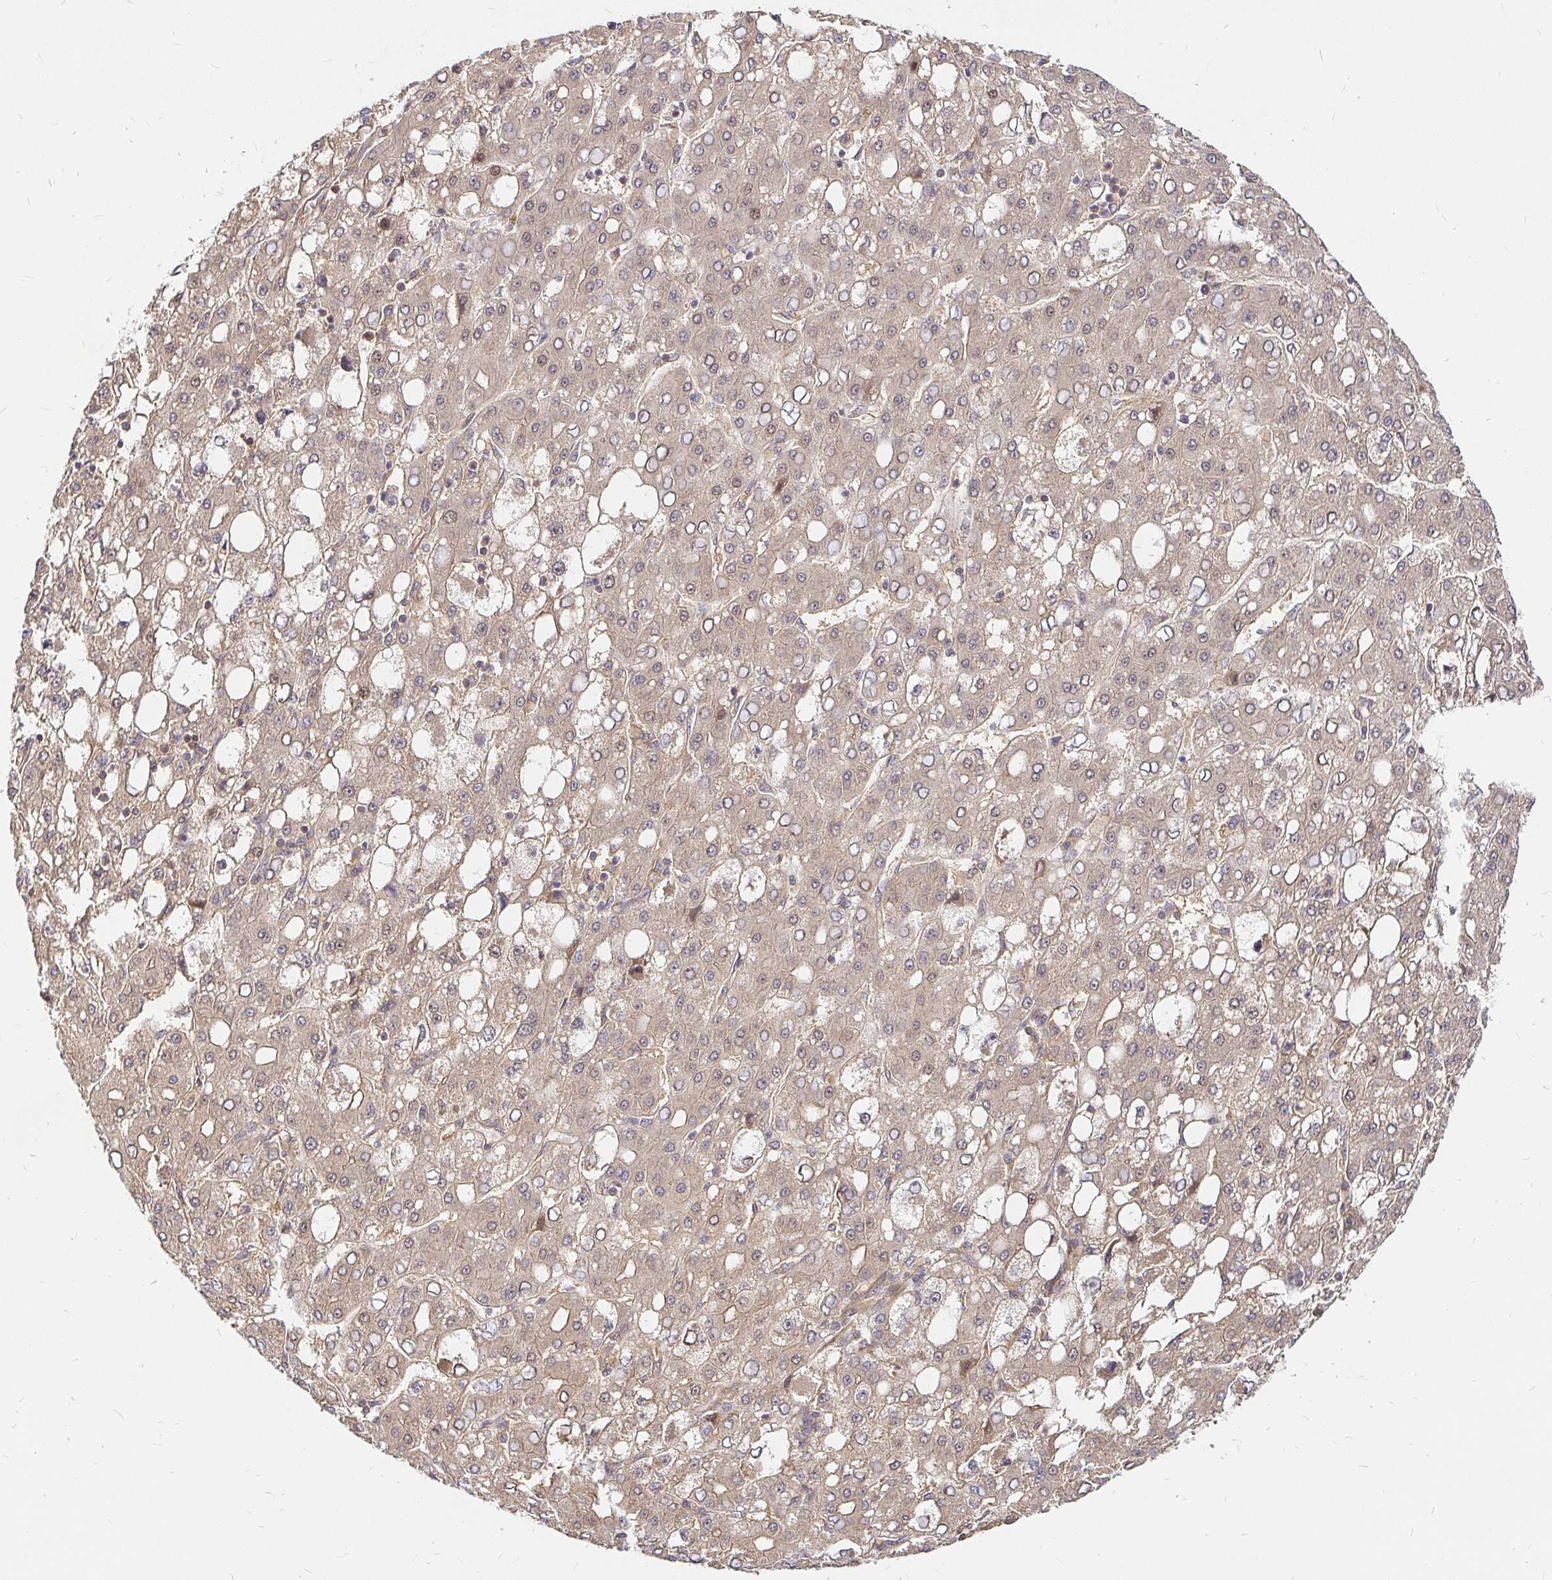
{"staining": {"intensity": "weak", "quantity": "25%-75%", "location": "cytoplasmic/membranous"}, "tissue": "liver cancer", "cell_type": "Tumor cells", "image_type": "cancer", "snomed": [{"axis": "morphology", "description": "Carcinoma, Hepatocellular, NOS"}, {"axis": "topography", "description": "Liver"}], "caption": "Liver cancer stained with a brown dye shows weak cytoplasmic/membranous positive expression in about 25%-75% of tumor cells.", "gene": "KIF5B", "patient": {"sex": "male", "age": 65}}